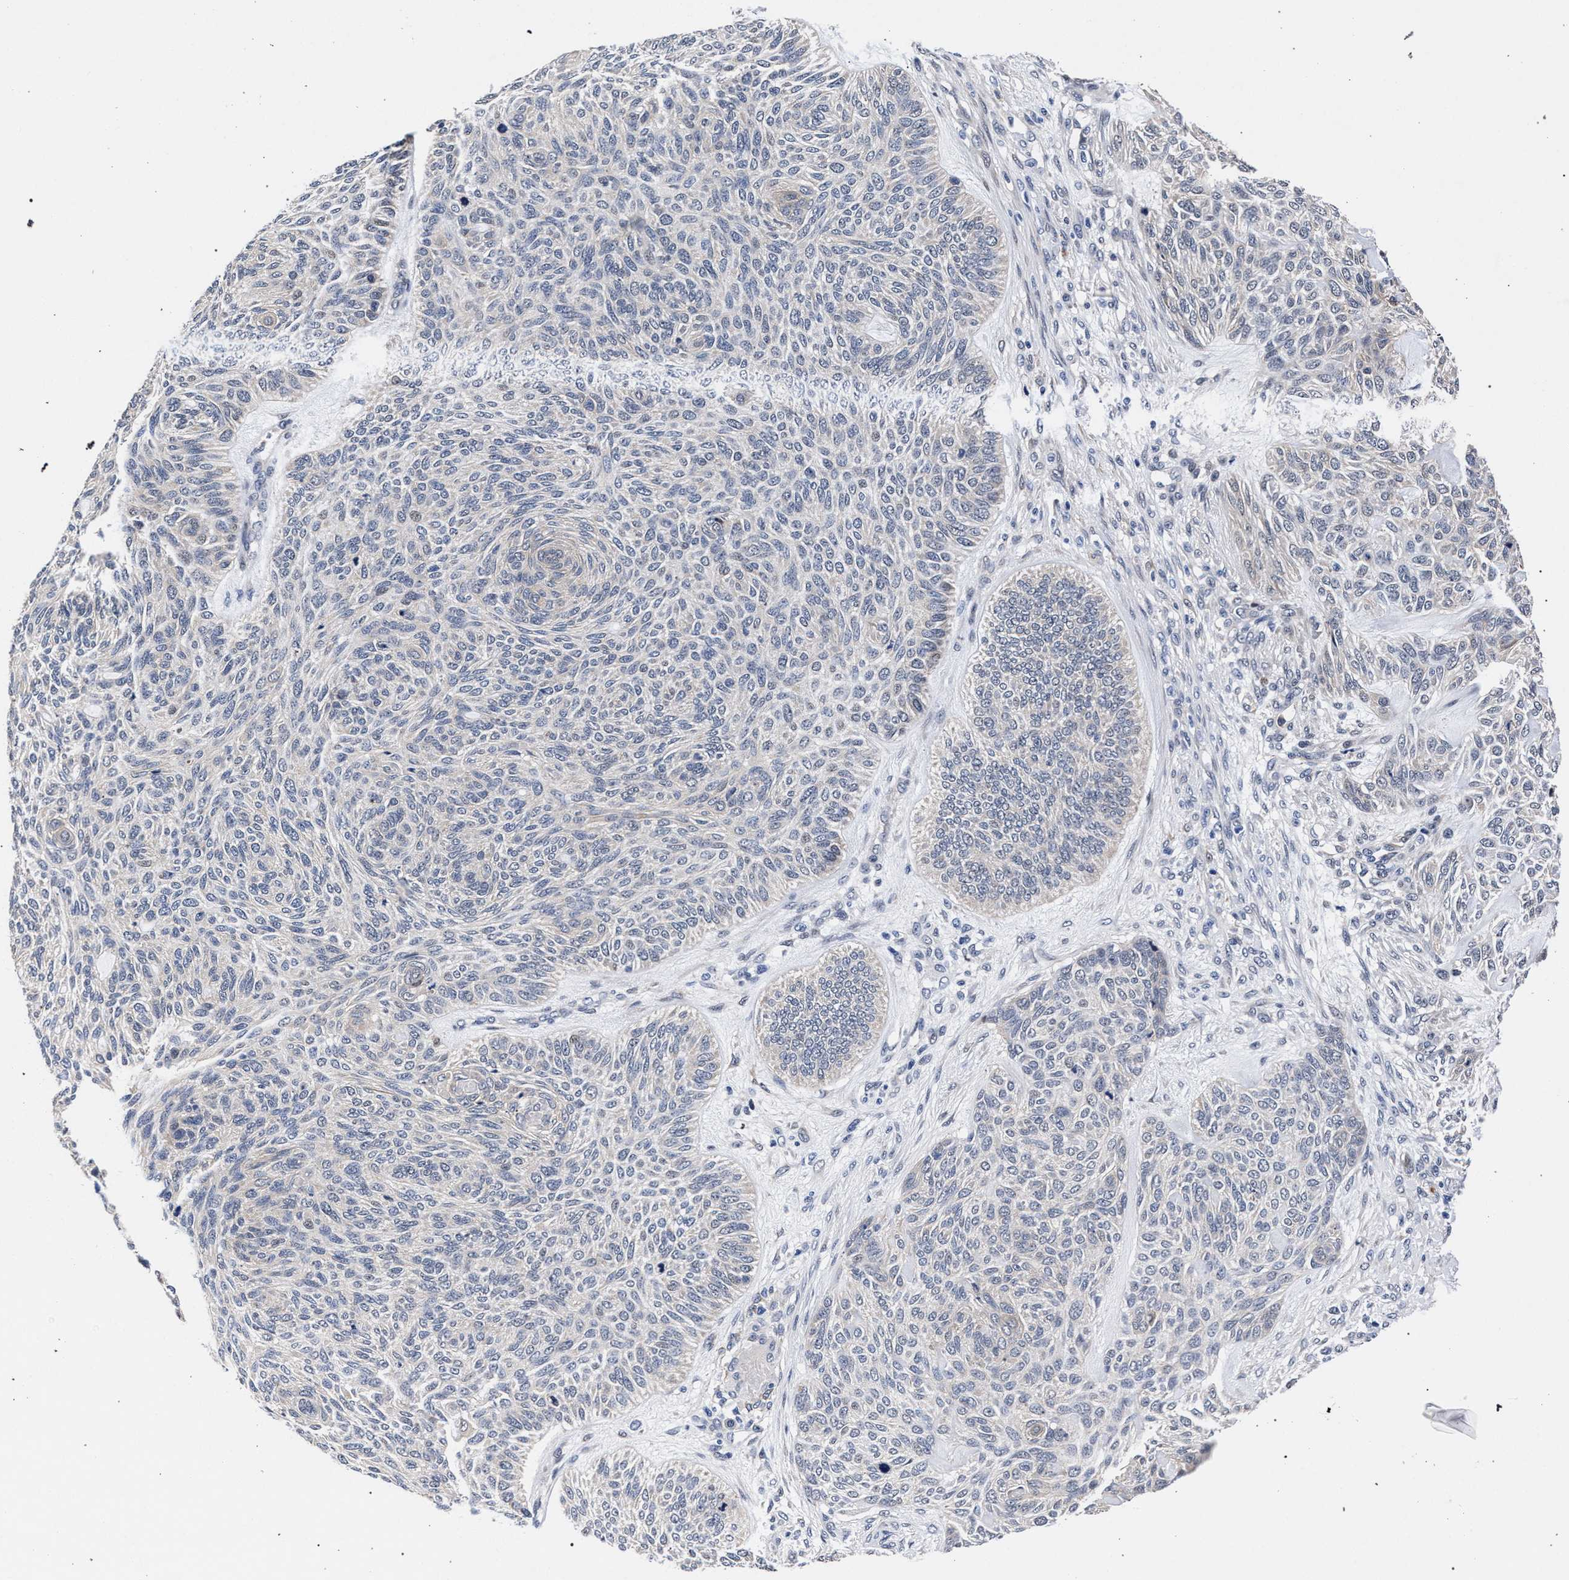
{"staining": {"intensity": "negative", "quantity": "none", "location": "none"}, "tissue": "skin cancer", "cell_type": "Tumor cells", "image_type": "cancer", "snomed": [{"axis": "morphology", "description": "Basal cell carcinoma"}, {"axis": "topography", "description": "Skin"}], "caption": "A high-resolution image shows immunohistochemistry staining of basal cell carcinoma (skin), which exhibits no significant positivity in tumor cells.", "gene": "ZNF462", "patient": {"sex": "male", "age": 55}}